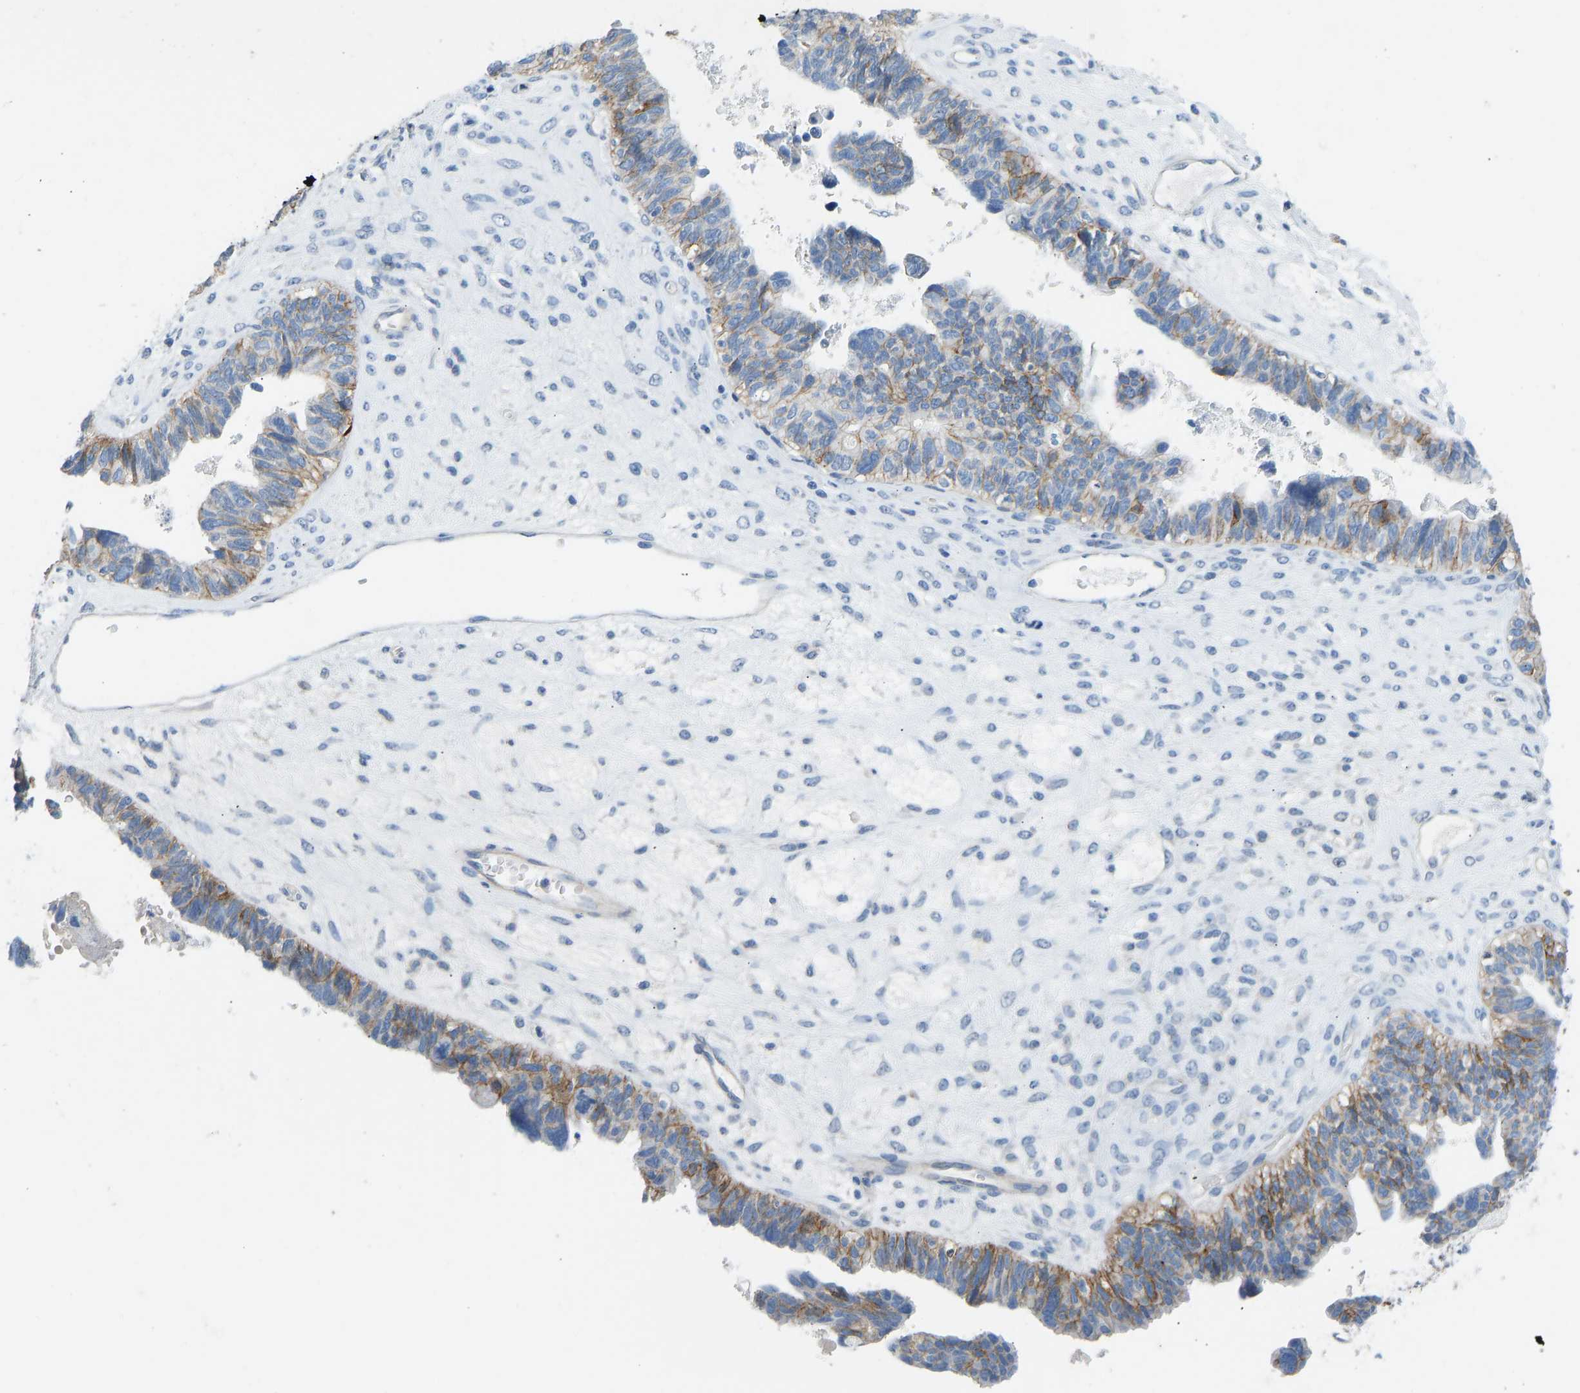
{"staining": {"intensity": "moderate", "quantity": "25%-75%", "location": "cytoplasmic/membranous"}, "tissue": "ovarian cancer", "cell_type": "Tumor cells", "image_type": "cancer", "snomed": [{"axis": "morphology", "description": "Cystadenocarcinoma, serous, NOS"}, {"axis": "topography", "description": "Ovary"}], "caption": "This micrograph displays IHC staining of human ovarian cancer (serous cystadenocarcinoma), with medium moderate cytoplasmic/membranous positivity in about 25%-75% of tumor cells.", "gene": "ATP1A1", "patient": {"sex": "female", "age": 79}}